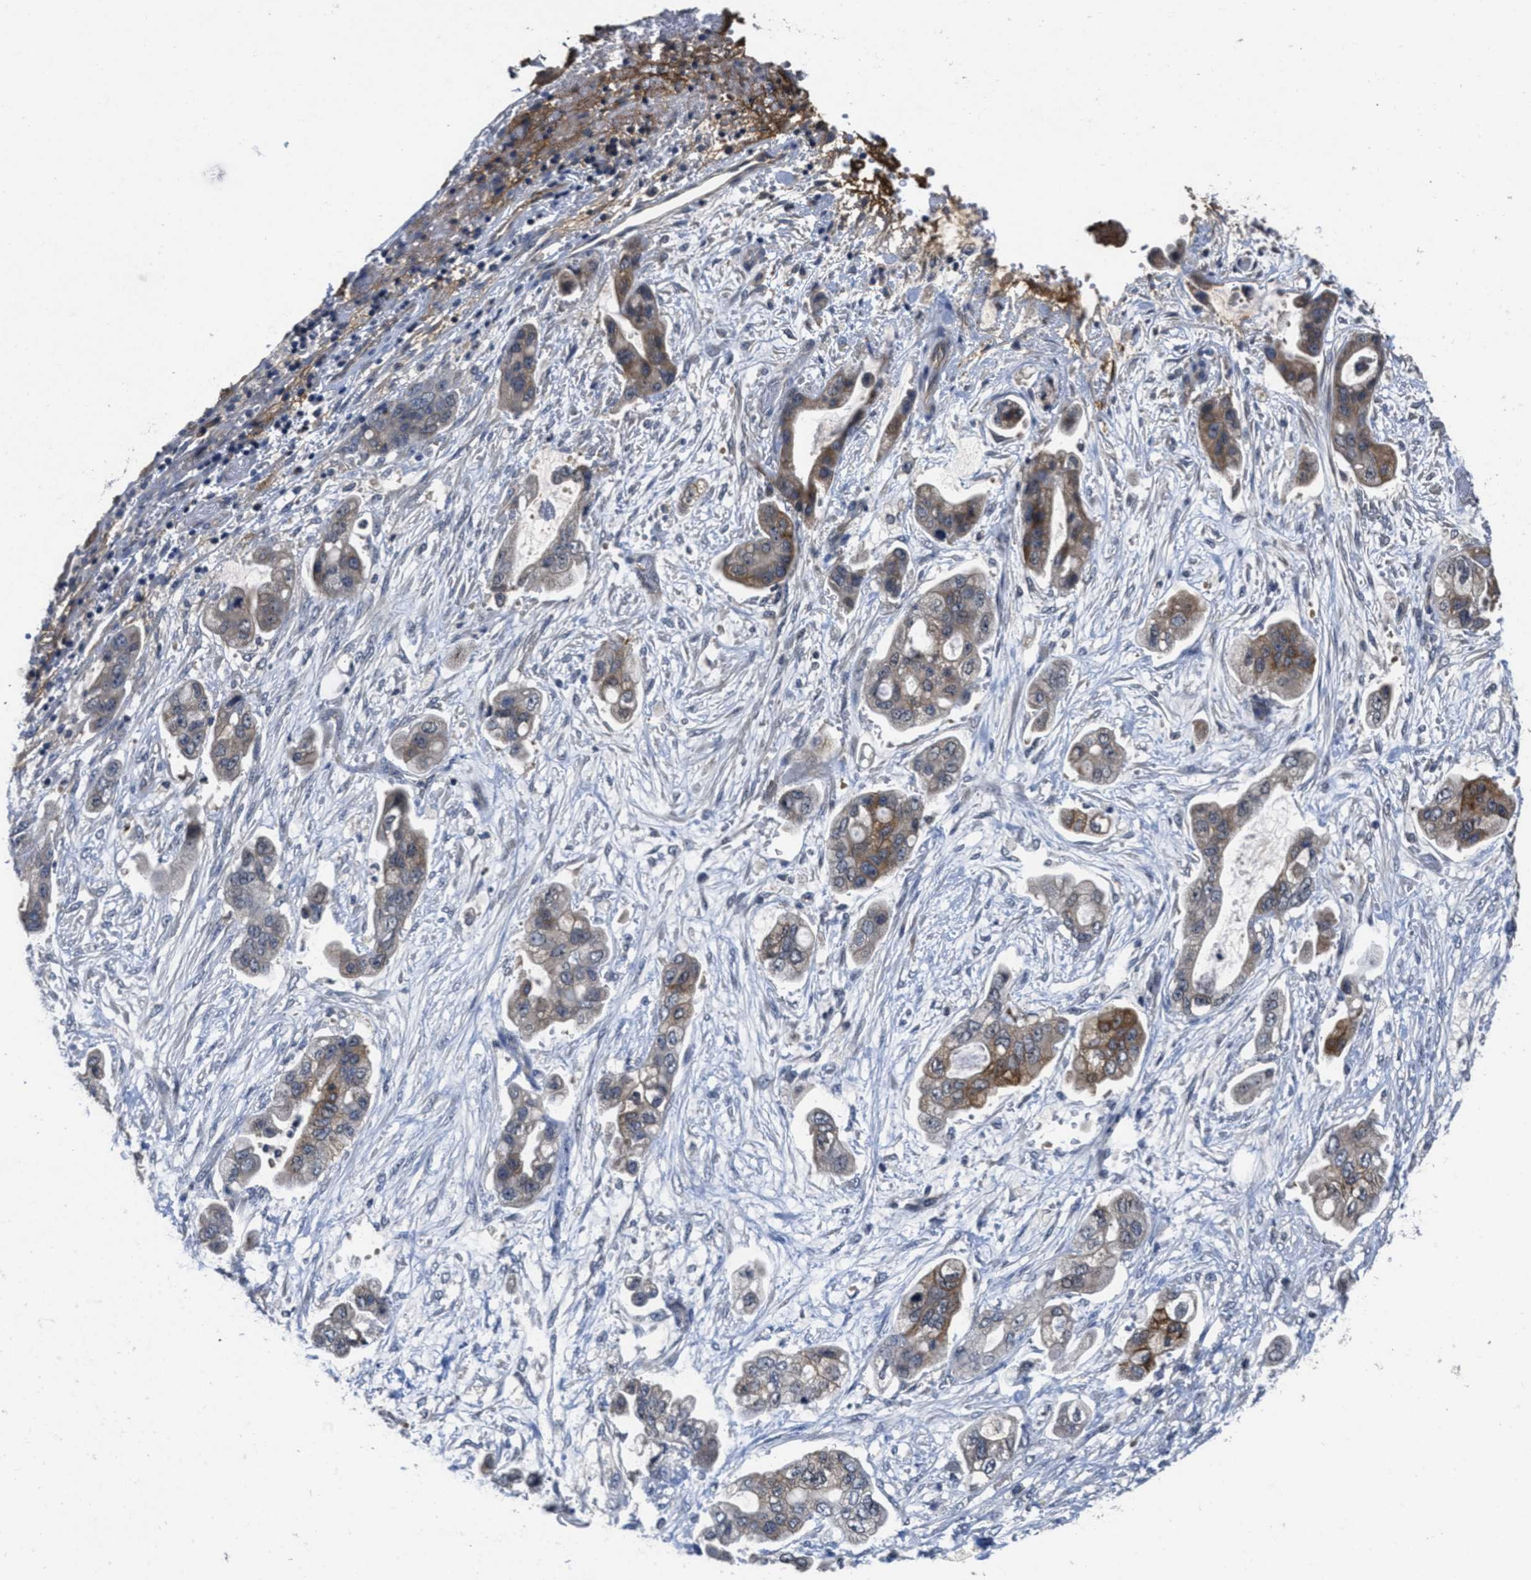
{"staining": {"intensity": "moderate", "quantity": "25%-75%", "location": "cytoplasmic/membranous"}, "tissue": "stomach cancer", "cell_type": "Tumor cells", "image_type": "cancer", "snomed": [{"axis": "morphology", "description": "Adenocarcinoma, NOS"}, {"axis": "topography", "description": "Stomach"}], "caption": "The immunohistochemical stain shows moderate cytoplasmic/membranous expression in tumor cells of stomach cancer (adenocarcinoma) tissue.", "gene": "ANGPT1", "patient": {"sex": "male", "age": 62}}